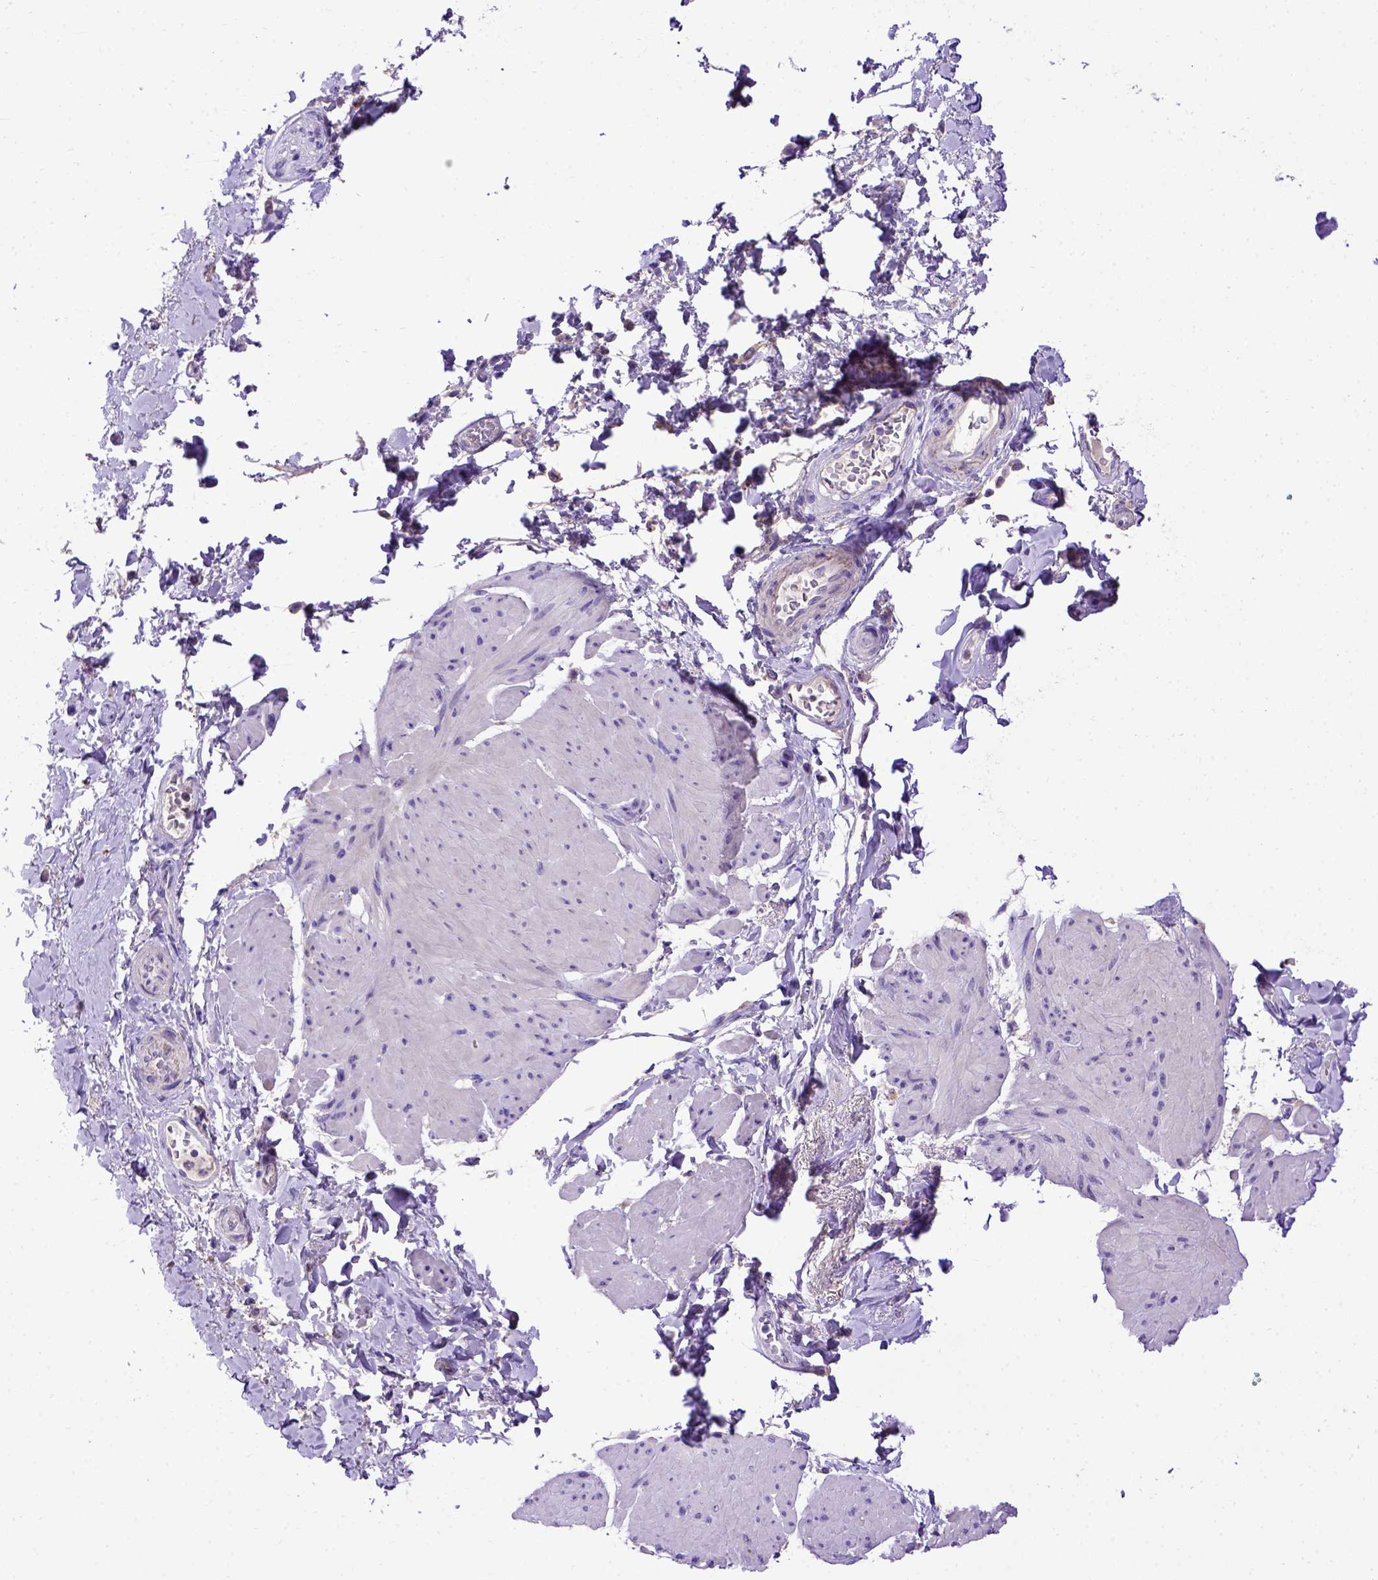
{"staining": {"intensity": "negative", "quantity": "none", "location": "none"}, "tissue": "adipose tissue", "cell_type": "Adipocytes", "image_type": "normal", "snomed": [{"axis": "morphology", "description": "Normal tissue, NOS"}, {"axis": "topography", "description": "Urinary bladder"}, {"axis": "topography", "description": "Peripheral nerve tissue"}], "caption": "Adipocytes are negative for protein expression in normal human adipose tissue. (Brightfield microscopy of DAB immunohistochemistry (IHC) at high magnification).", "gene": "ADAM12", "patient": {"sex": "female", "age": 60}}